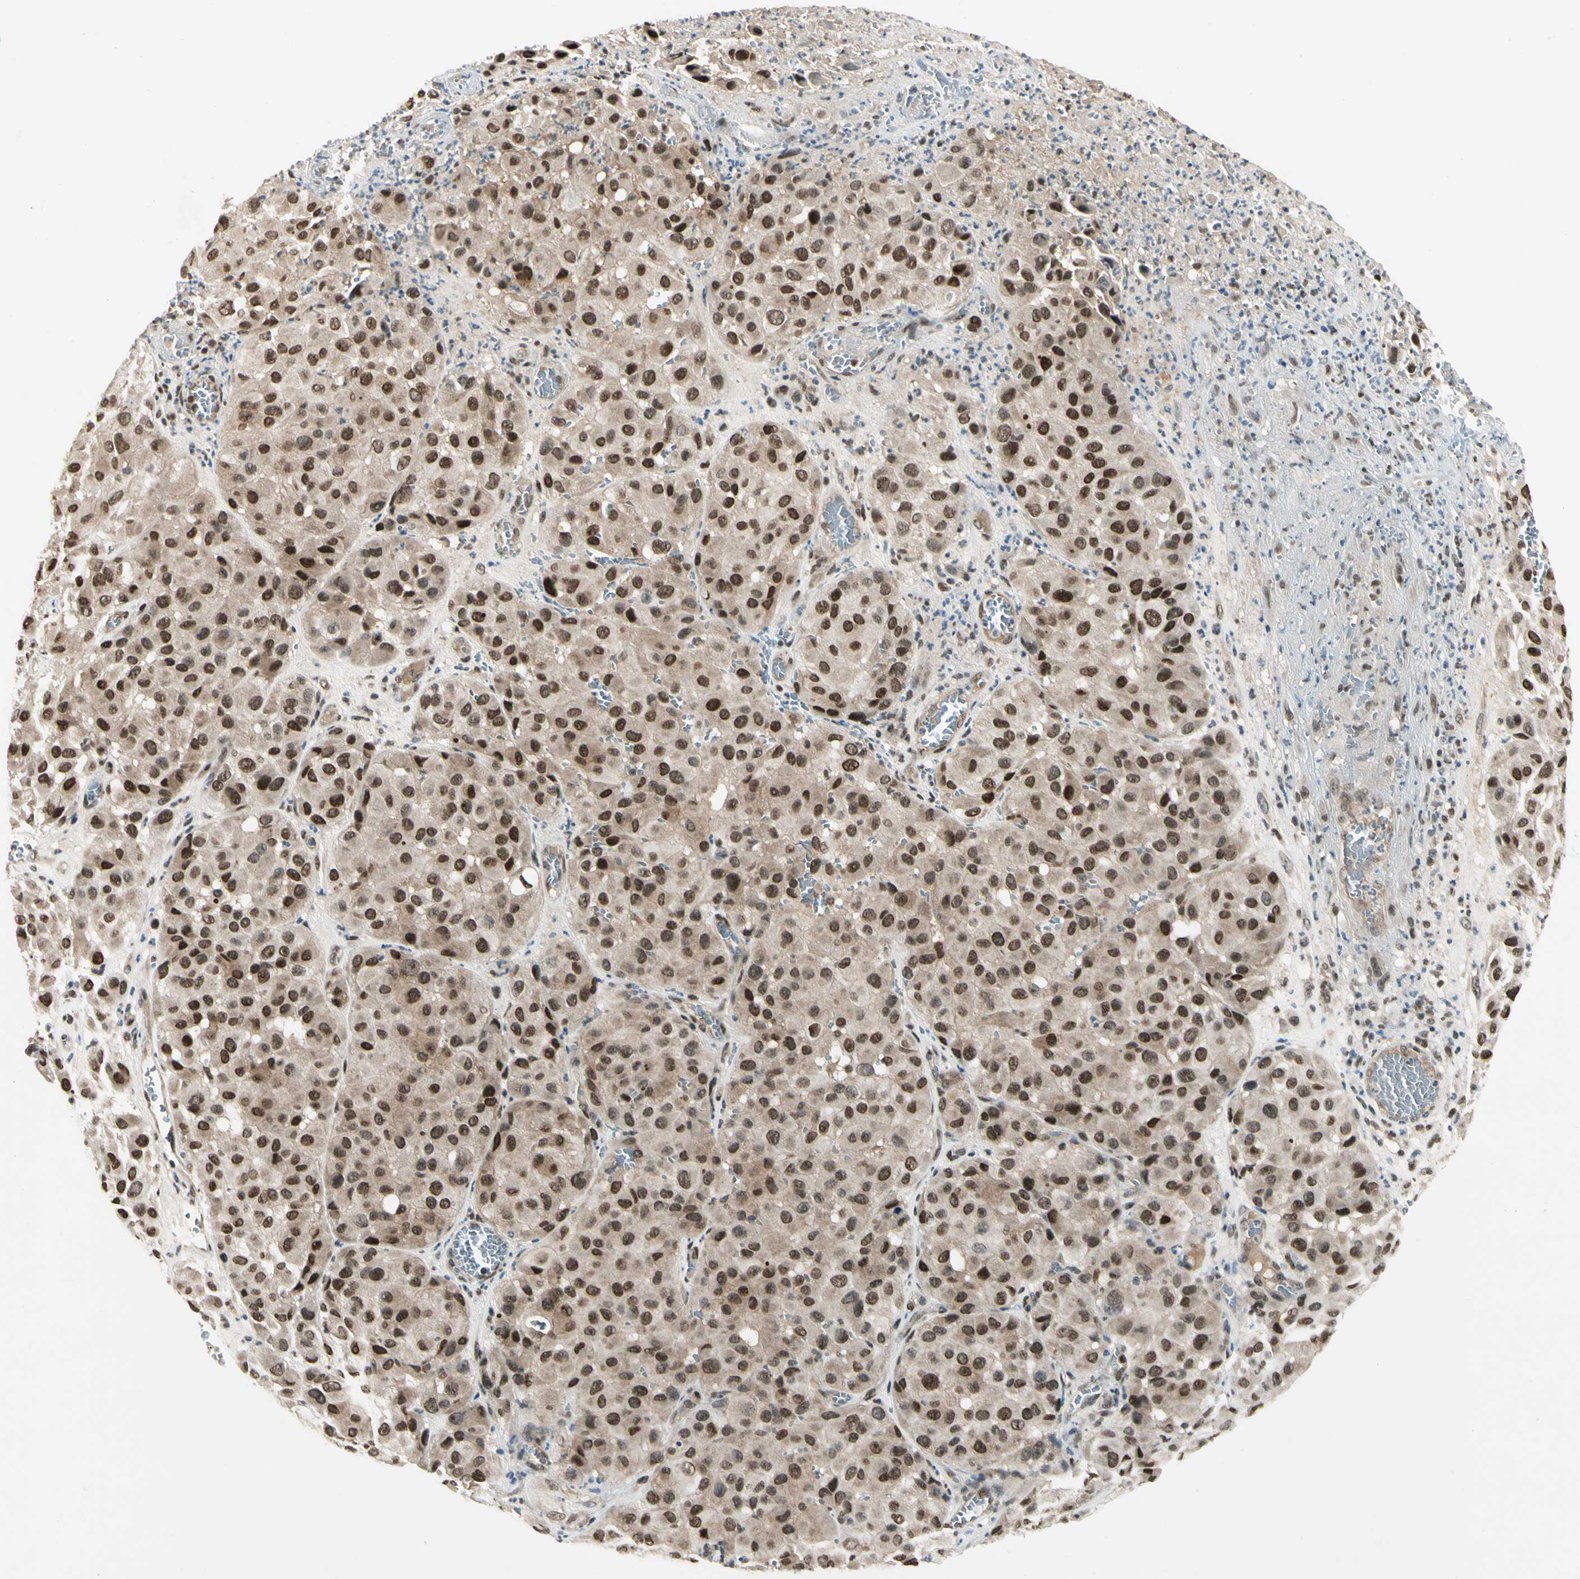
{"staining": {"intensity": "strong", "quantity": ">75%", "location": "nuclear"}, "tissue": "melanoma", "cell_type": "Tumor cells", "image_type": "cancer", "snomed": [{"axis": "morphology", "description": "Malignant melanoma, NOS"}, {"axis": "topography", "description": "Skin"}], "caption": "Malignant melanoma stained for a protein (brown) demonstrates strong nuclear positive staining in about >75% of tumor cells.", "gene": "GTF3A", "patient": {"sex": "female", "age": 21}}